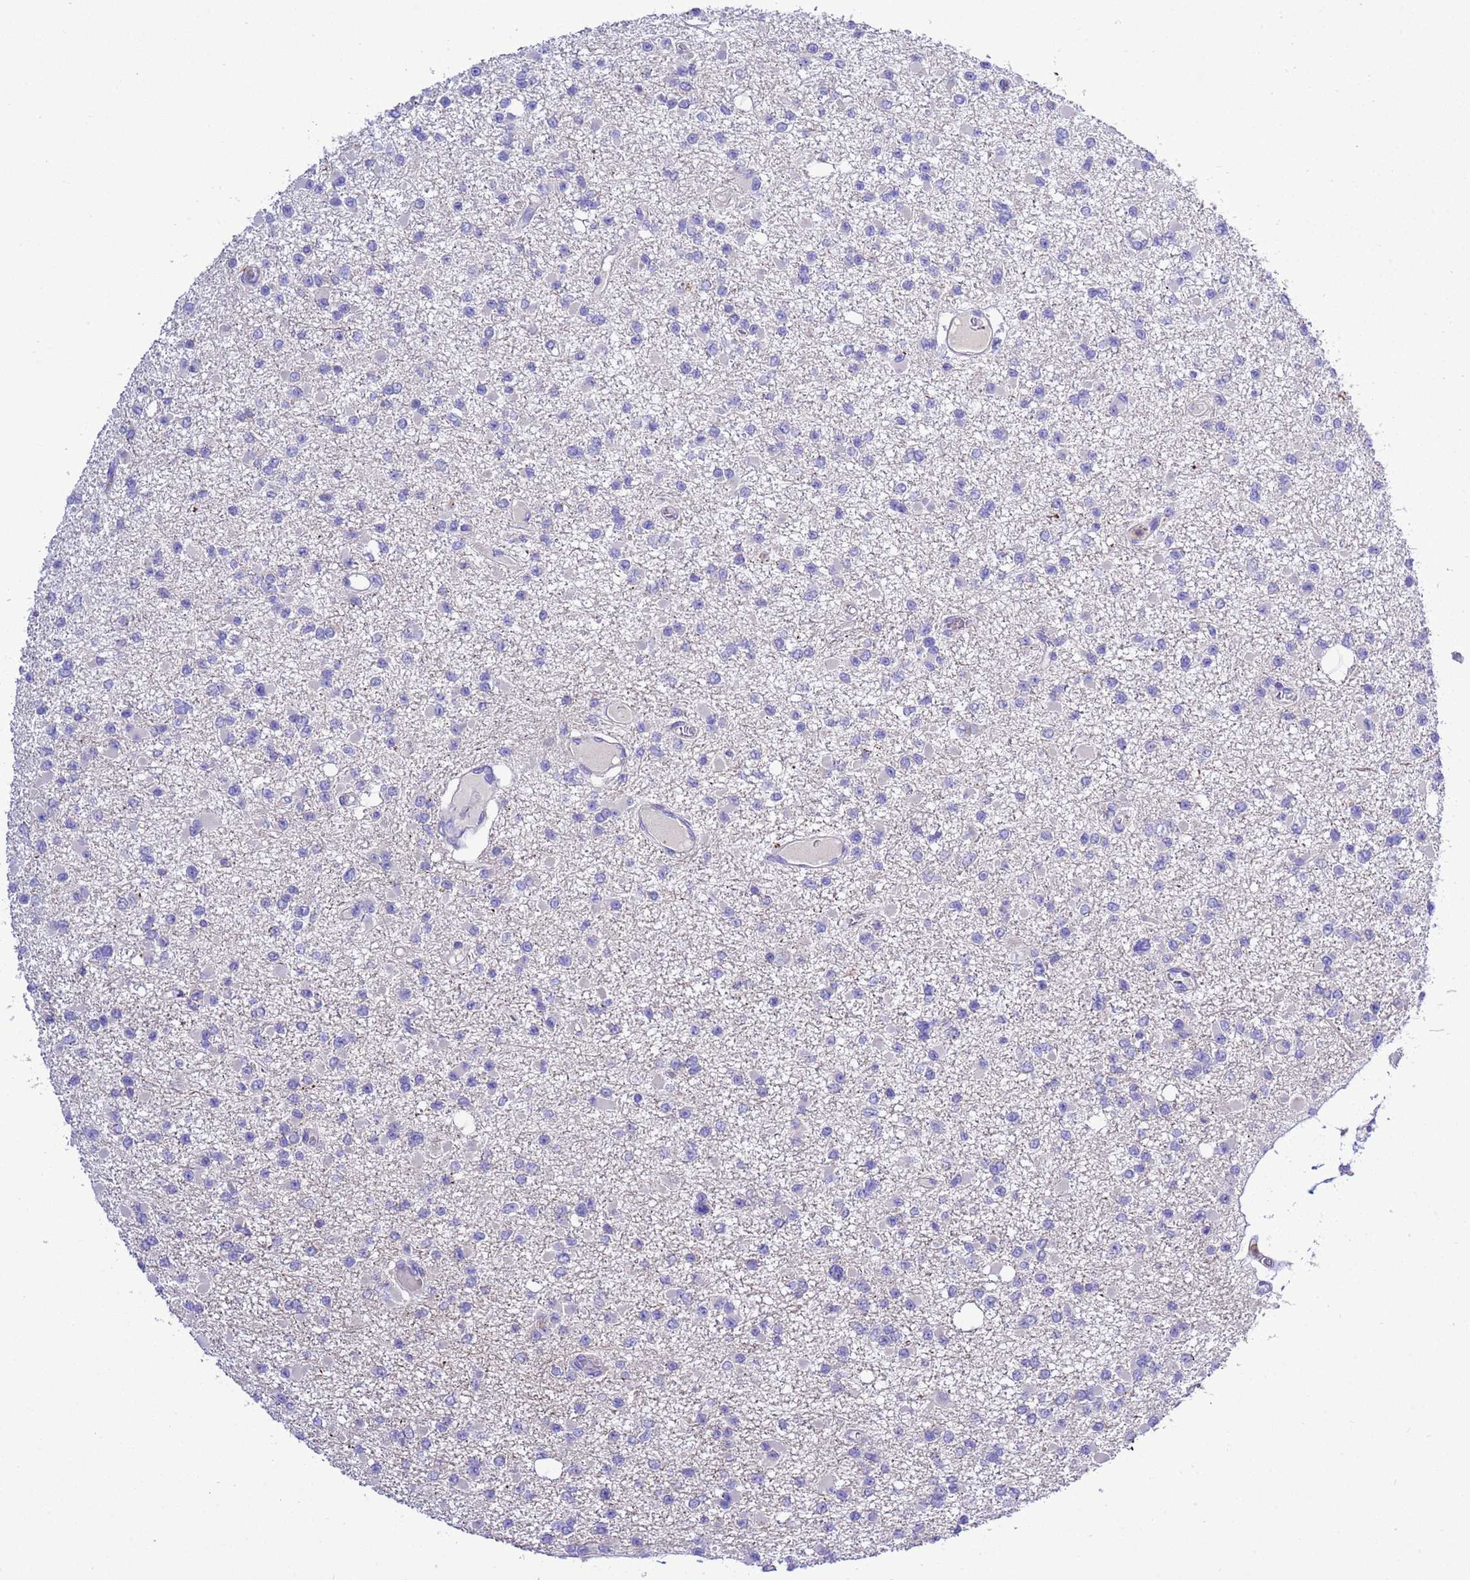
{"staining": {"intensity": "negative", "quantity": "none", "location": "none"}, "tissue": "glioma", "cell_type": "Tumor cells", "image_type": "cancer", "snomed": [{"axis": "morphology", "description": "Glioma, malignant, Low grade"}, {"axis": "topography", "description": "Brain"}], "caption": "IHC image of neoplastic tissue: glioma stained with DAB shows no significant protein expression in tumor cells.", "gene": "KICS2", "patient": {"sex": "female", "age": 22}}